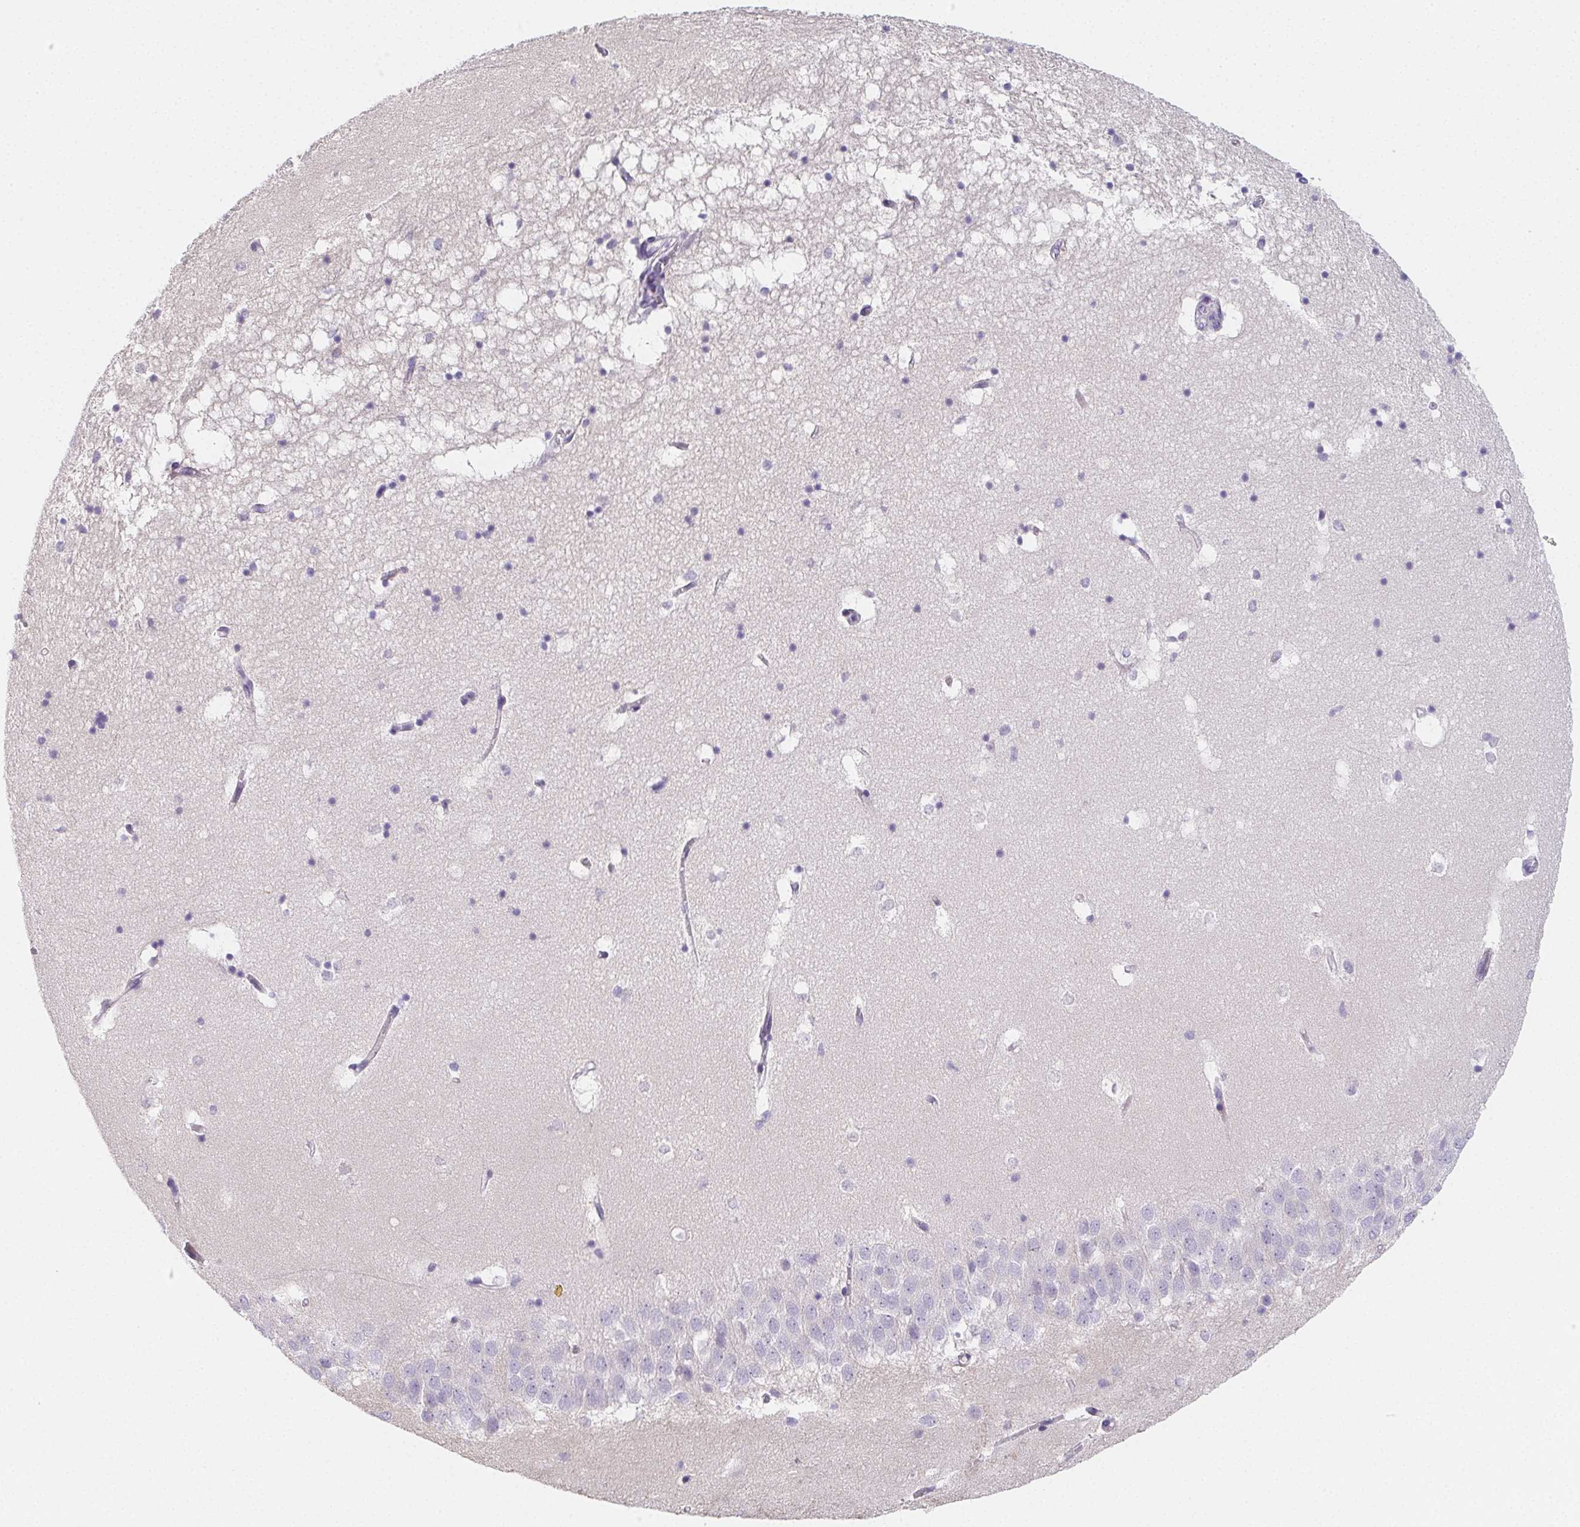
{"staining": {"intensity": "negative", "quantity": "none", "location": "none"}, "tissue": "hippocampus", "cell_type": "Glial cells", "image_type": "normal", "snomed": [{"axis": "morphology", "description": "Normal tissue, NOS"}, {"axis": "topography", "description": "Hippocampus"}], "caption": "Immunohistochemistry (IHC) image of benign hippocampus: human hippocampus stained with DAB displays no significant protein expression in glial cells. (DAB (3,3'-diaminobenzidine) immunohistochemistry (IHC) with hematoxylin counter stain).", "gene": "ZBBX", "patient": {"sex": "male", "age": 58}}